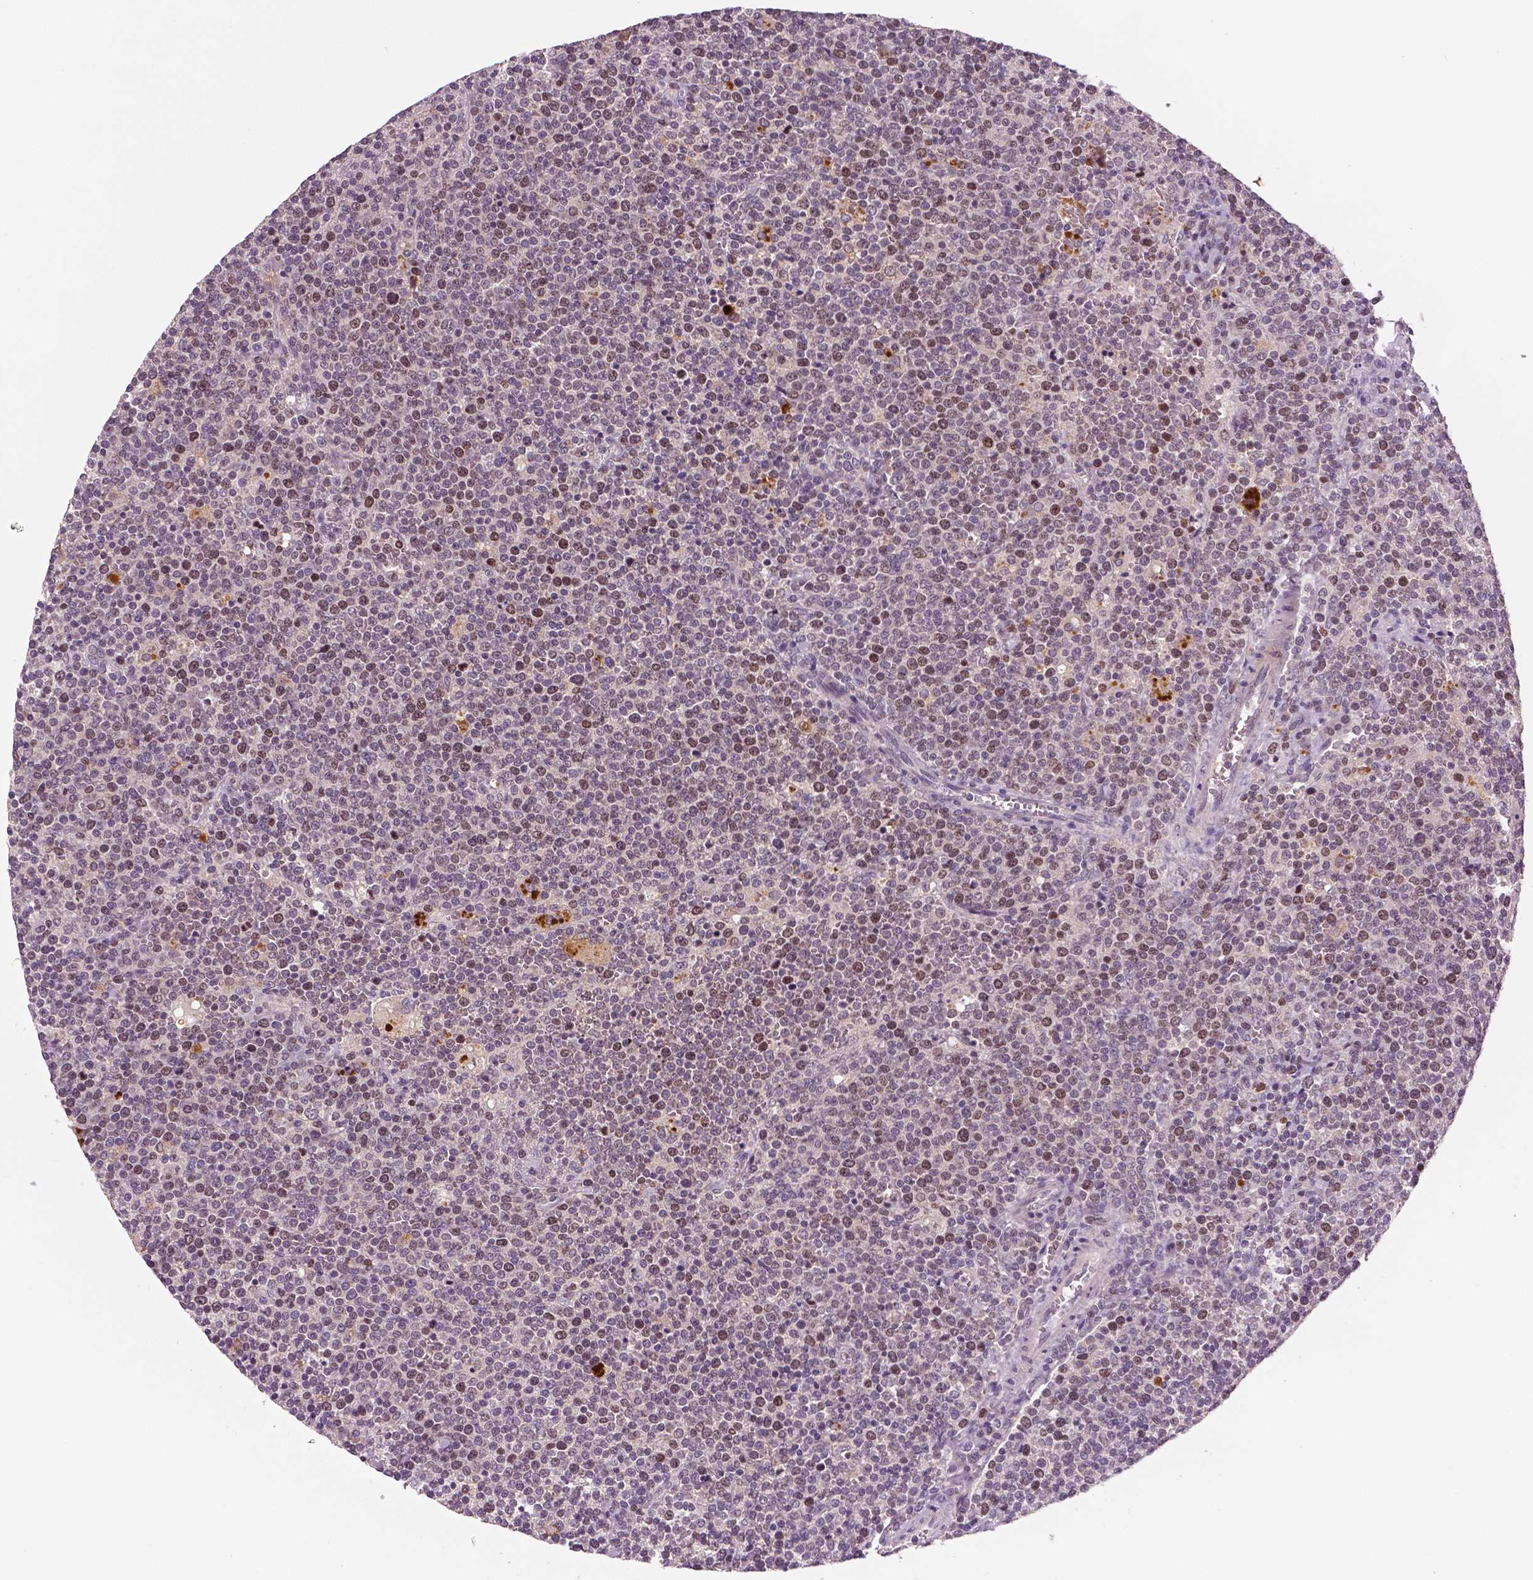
{"staining": {"intensity": "moderate", "quantity": "25%-75%", "location": "nuclear"}, "tissue": "lymphoma", "cell_type": "Tumor cells", "image_type": "cancer", "snomed": [{"axis": "morphology", "description": "Malignant lymphoma, non-Hodgkin's type, High grade"}, {"axis": "topography", "description": "Lymph node"}], "caption": "This image shows malignant lymphoma, non-Hodgkin's type (high-grade) stained with immunohistochemistry (IHC) to label a protein in brown. The nuclear of tumor cells show moderate positivity for the protein. Nuclei are counter-stained blue.", "gene": "MKI67", "patient": {"sex": "male", "age": 61}}